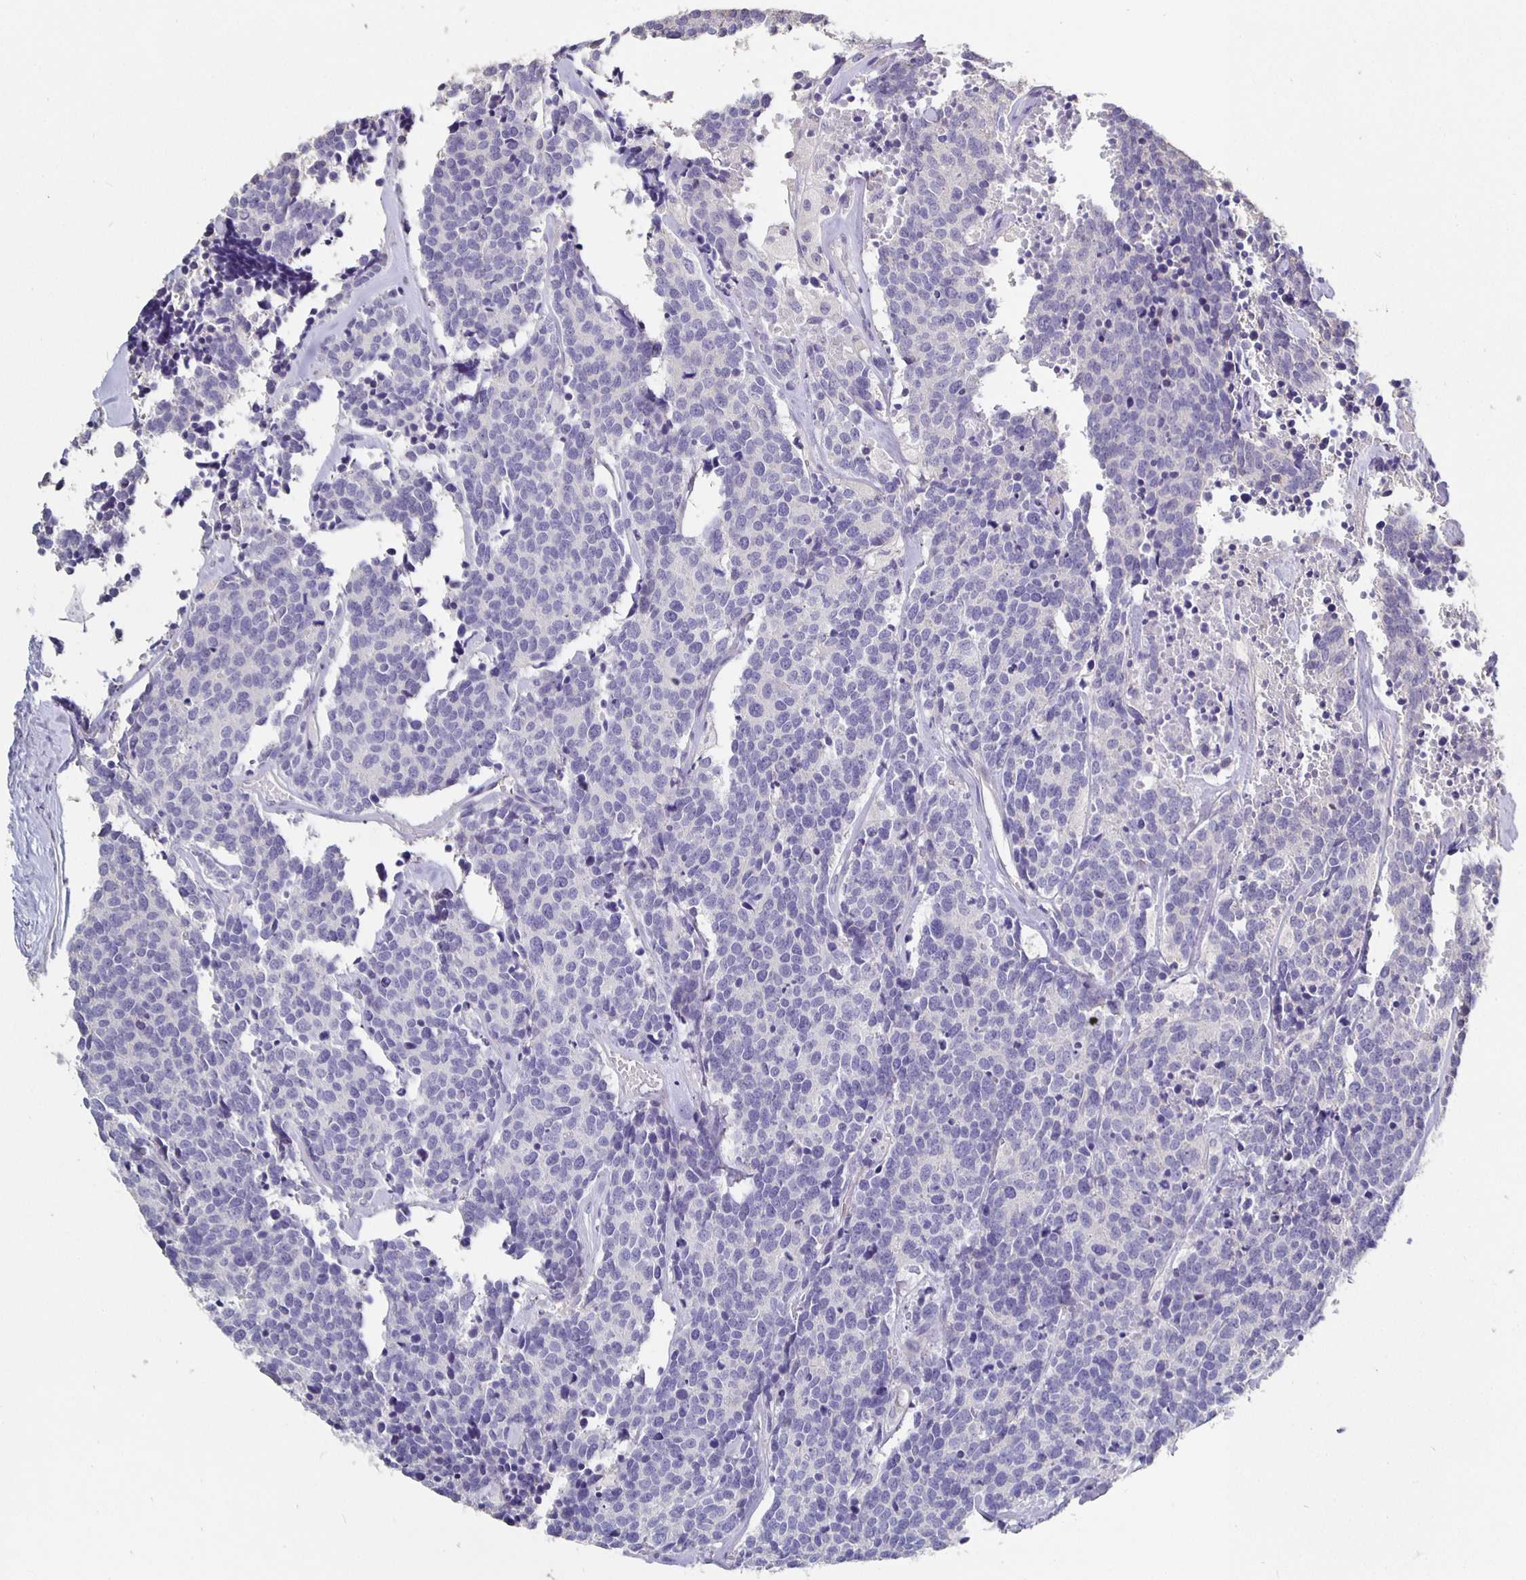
{"staining": {"intensity": "negative", "quantity": "none", "location": "none"}, "tissue": "carcinoid", "cell_type": "Tumor cells", "image_type": "cancer", "snomed": [{"axis": "morphology", "description": "Carcinoid, malignant, NOS"}, {"axis": "topography", "description": "Skin"}], "caption": "There is no significant expression in tumor cells of carcinoid.", "gene": "CFAP74", "patient": {"sex": "female", "age": 79}}